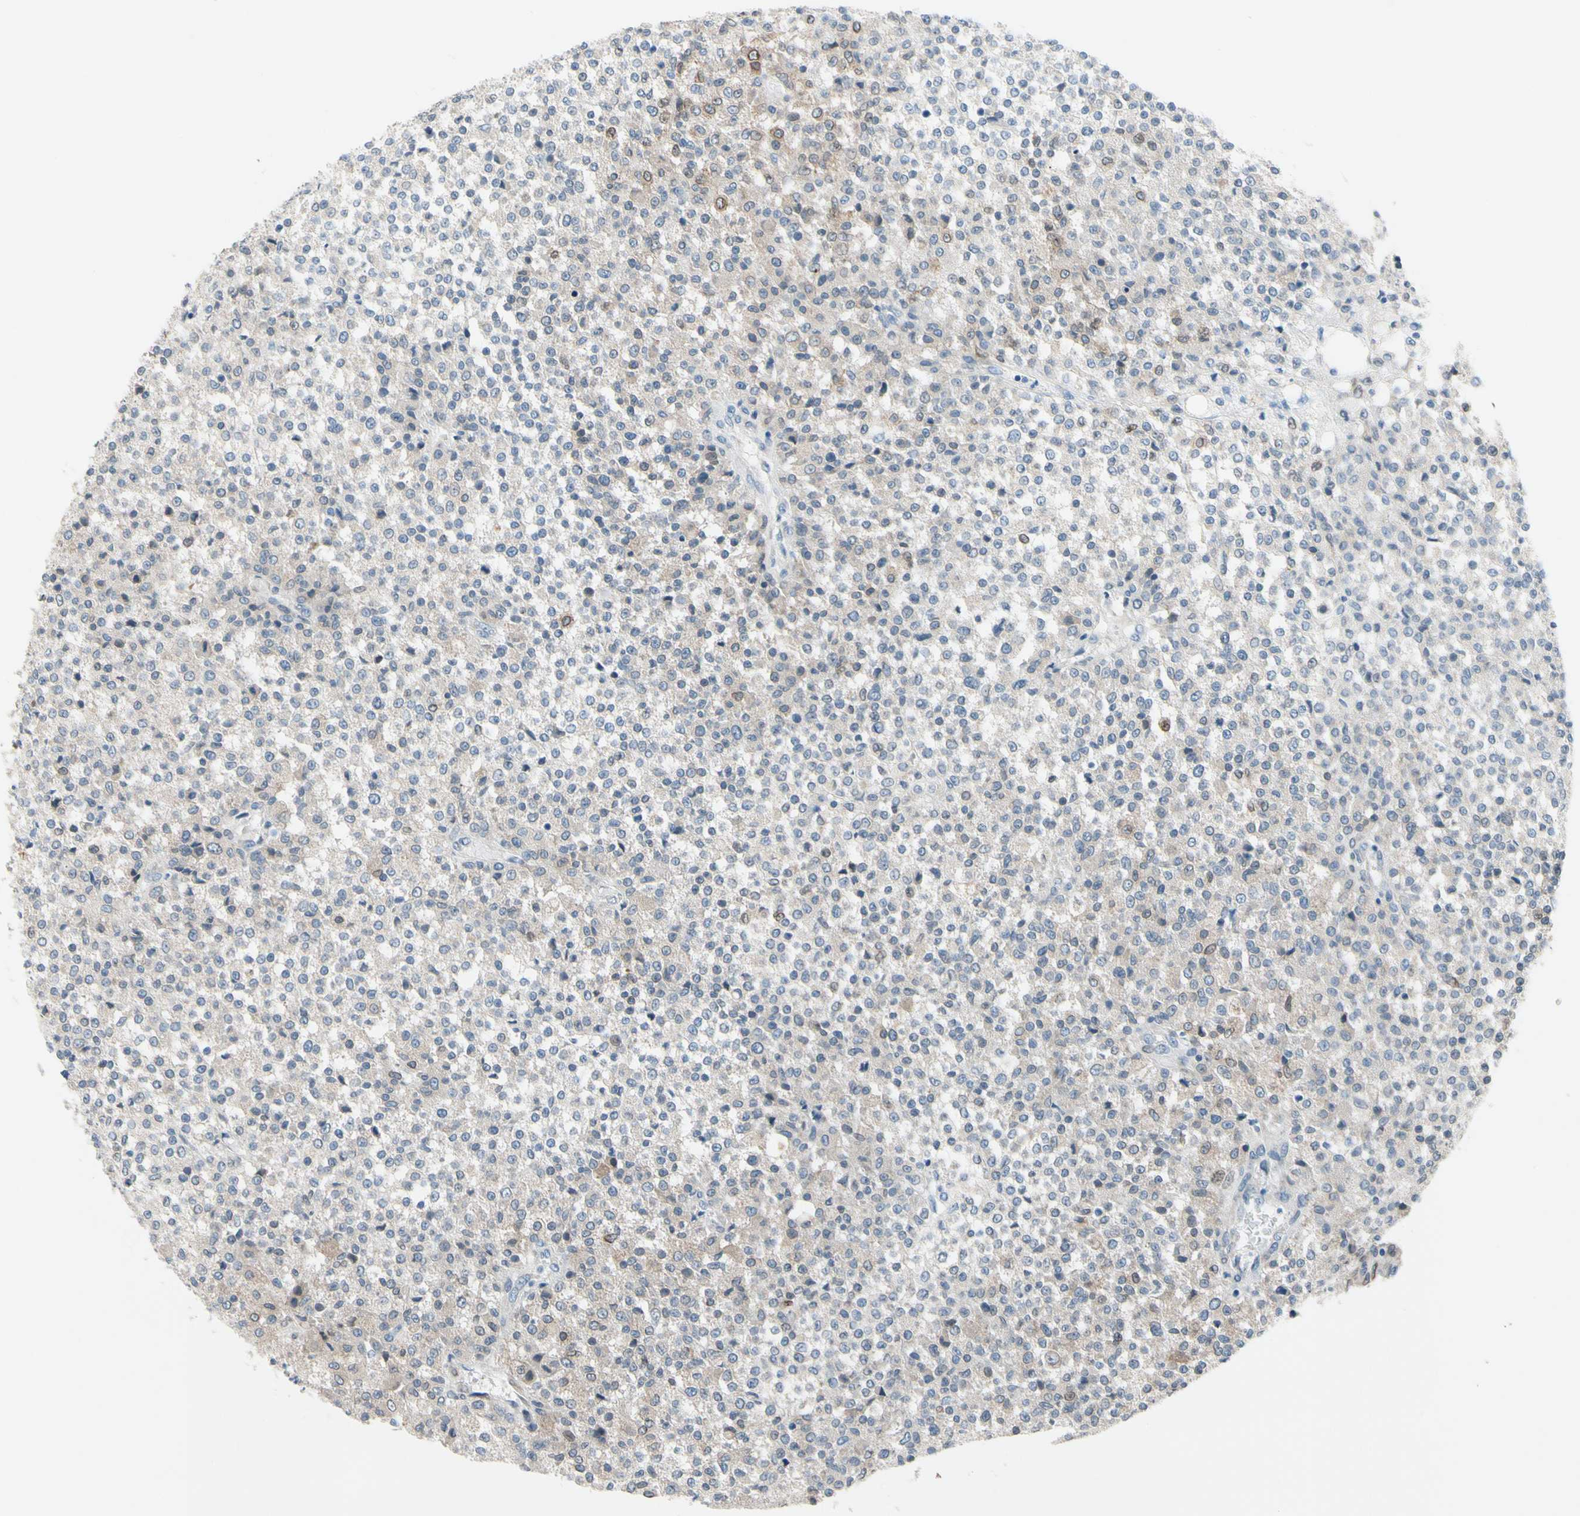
{"staining": {"intensity": "weak", "quantity": "<25%", "location": "cytoplasmic/membranous"}, "tissue": "testis cancer", "cell_type": "Tumor cells", "image_type": "cancer", "snomed": [{"axis": "morphology", "description": "Seminoma, NOS"}, {"axis": "topography", "description": "Testis"}], "caption": "A high-resolution histopathology image shows immunohistochemistry (IHC) staining of testis seminoma, which exhibits no significant positivity in tumor cells.", "gene": "PRXL2A", "patient": {"sex": "male", "age": 59}}